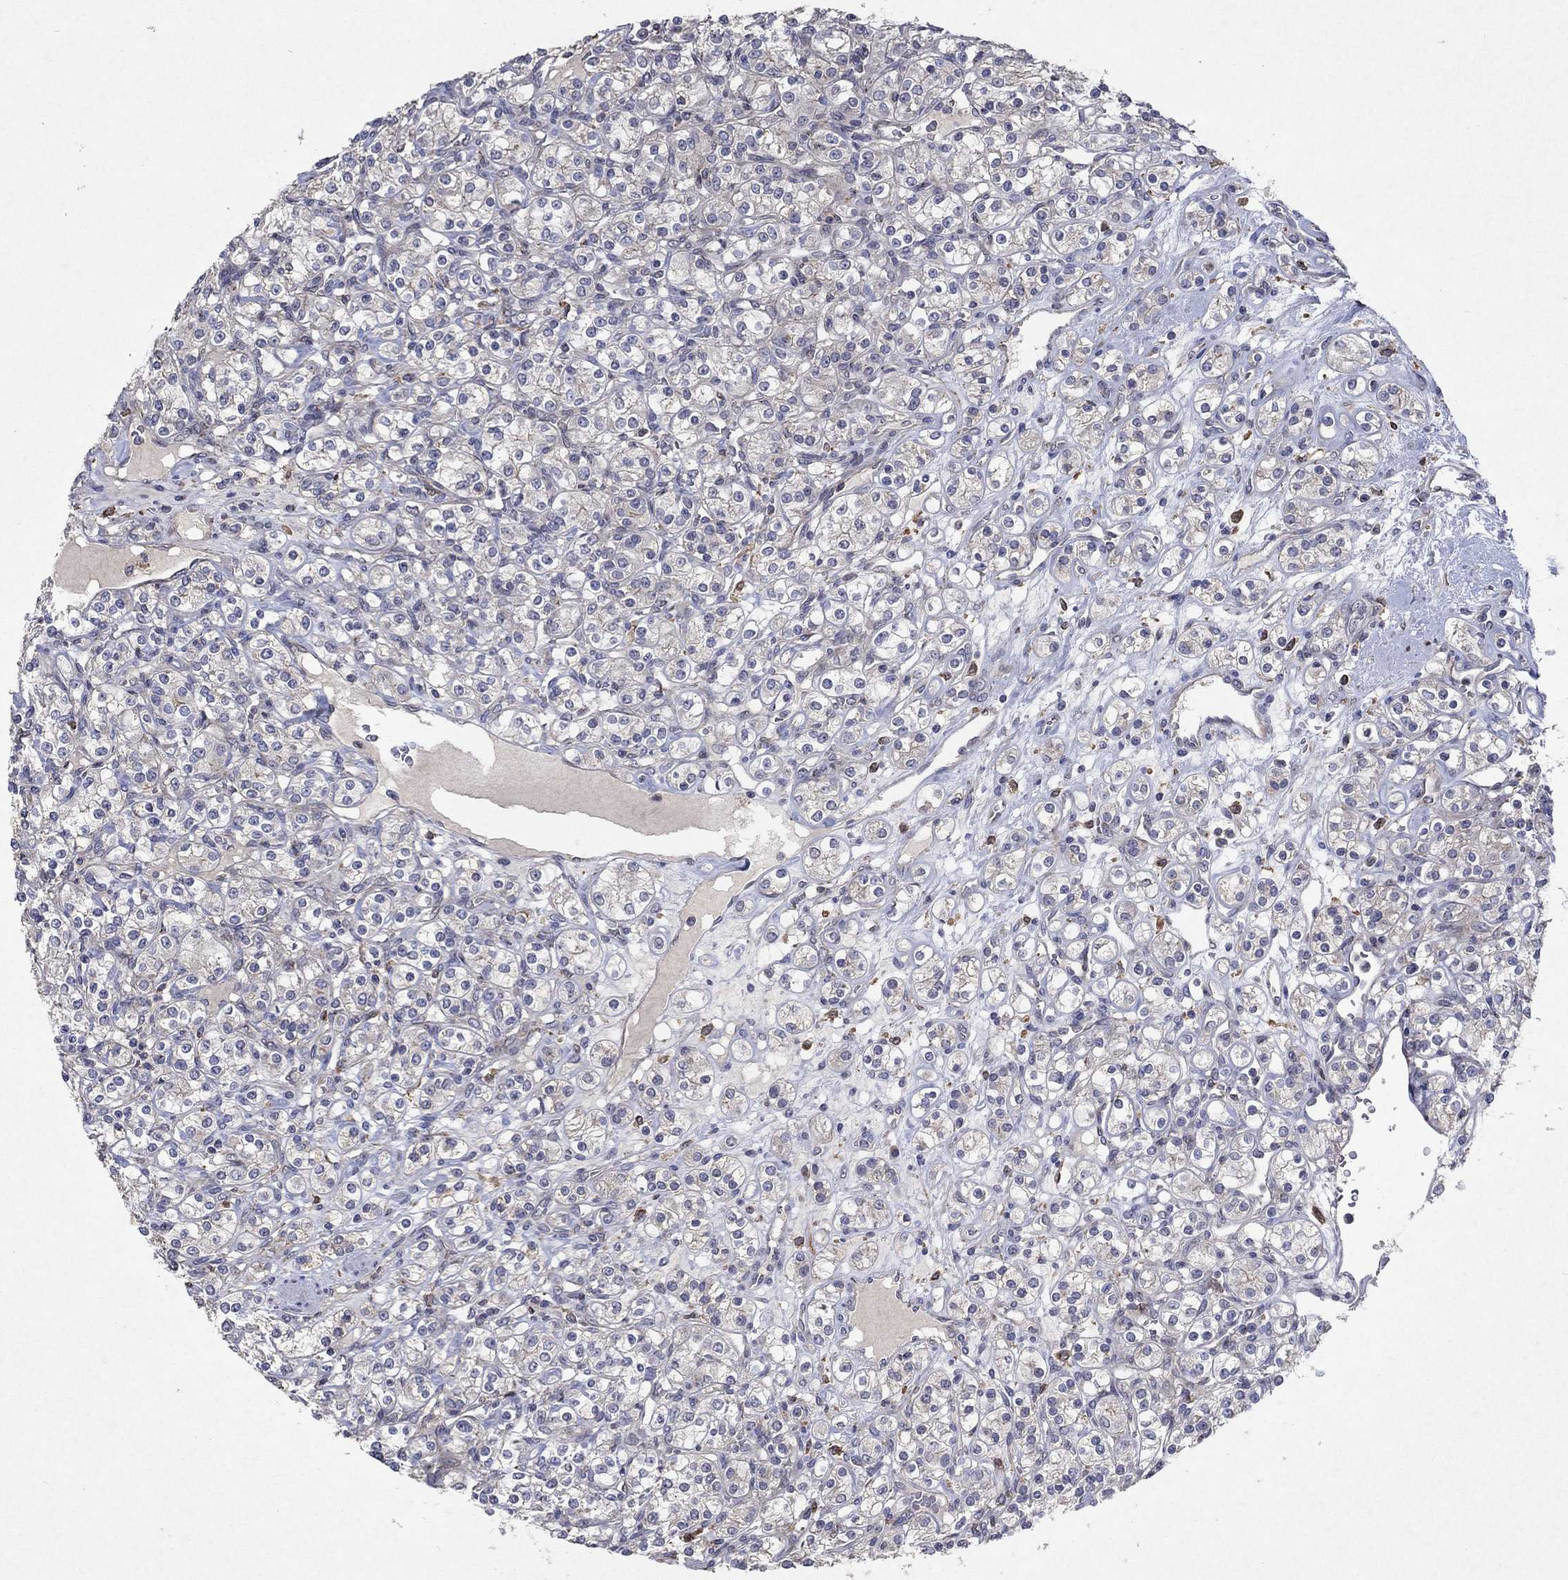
{"staining": {"intensity": "negative", "quantity": "none", "location": "none"}, "tissue": "renal cancer", "cell_type": "Tumor cells", "image_type": "cancer", "snomed": [{"axis": "morphology", "description": "Adenocarcinoma, NOS"}, {"axis": "topography", "description": "Kidney"}], "caption": "The immunohistochemistry (IHC) micrograph has no significant positivity in tumor cells of adenocarcinoma (renal) tissue.", "gene": "FRG1", "patient": {"sex": "male", "age": 77}}